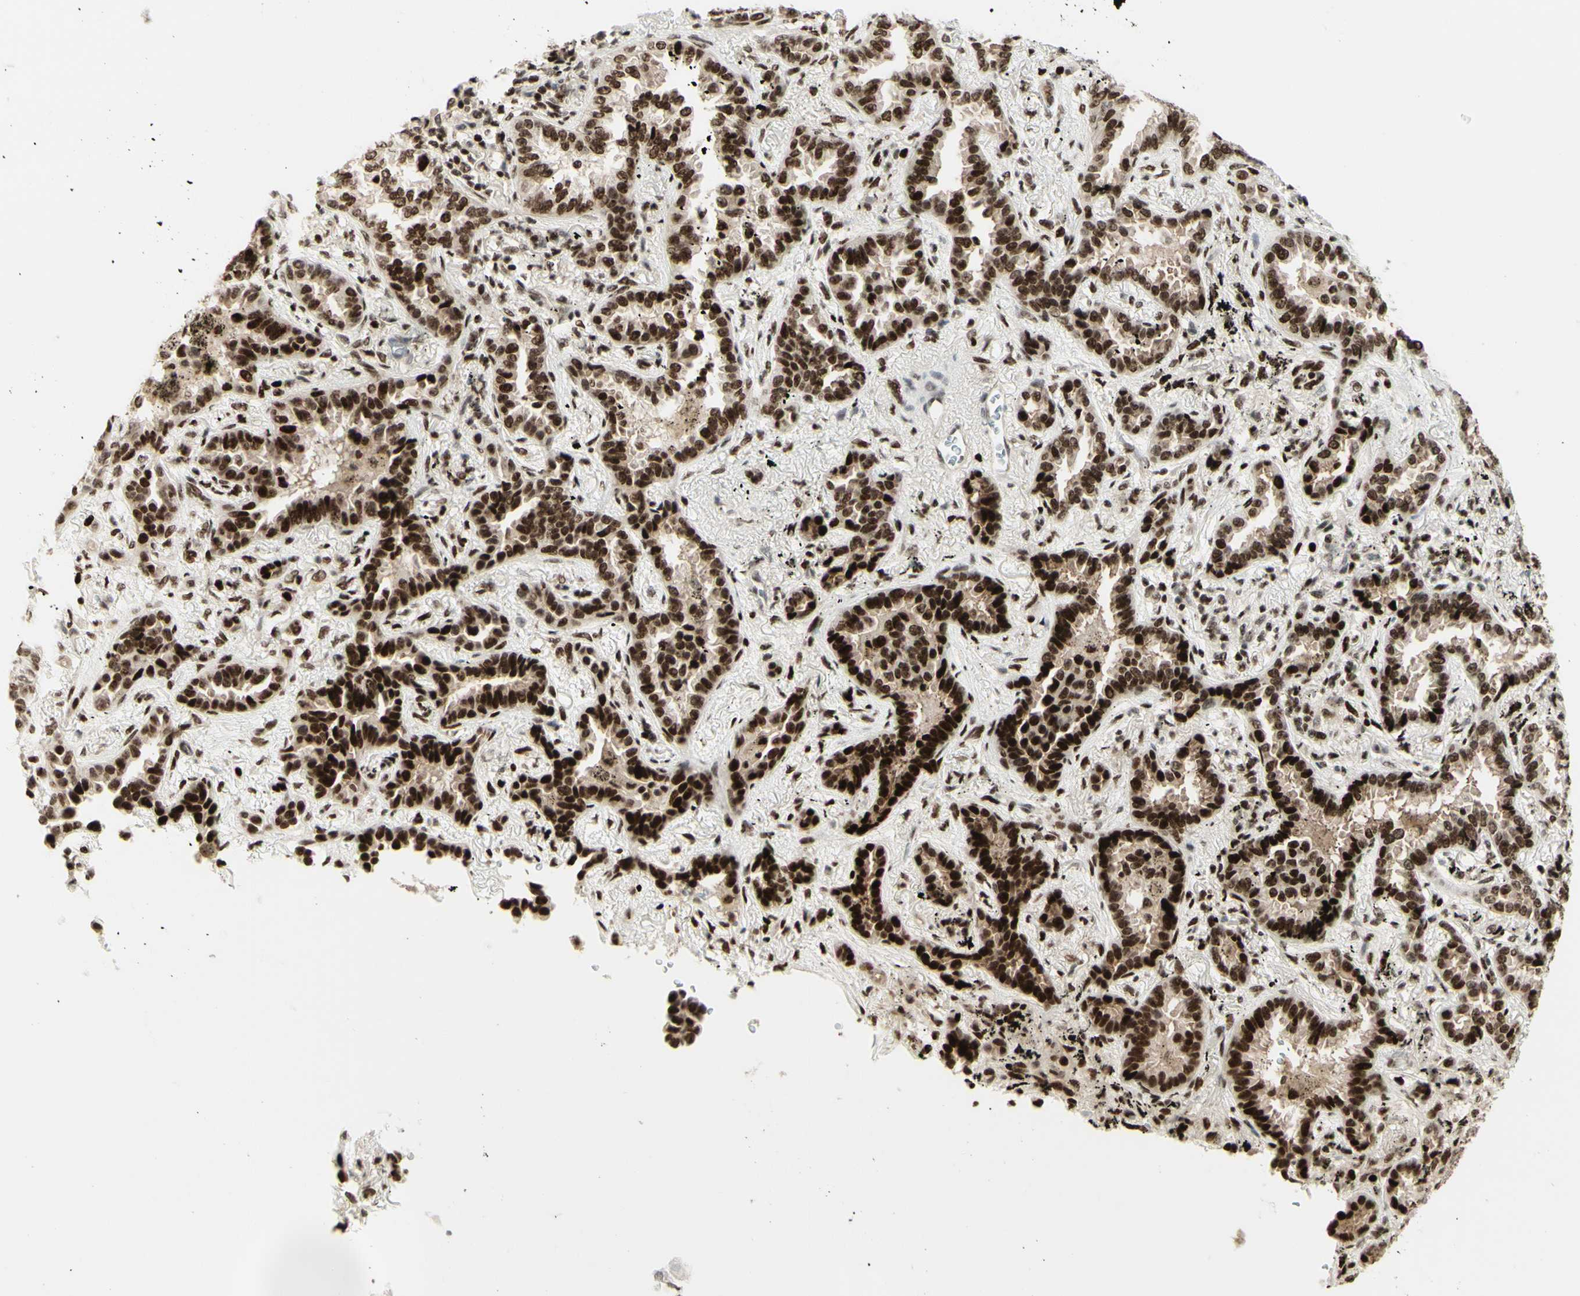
{"staining": {"intensity": "strong", "quantity": ">75%", "location": "cytoplasmic/membranous,nuclear"}, "tissue": "lung cancer", "cell_type": "Tumor cells", "image_type": "cancer", "snomed": [{"axis": "morphology", "description": "Normal tissue, NOS"}, {"axis": "morphology", "description": "Adenocarcinoma, NOS"}, {"axis": "topography", "description": "Lung"}], "caption": "Lung adenocarcinoma stained with a brown dye reveals strong cytoplasmic/membranous and nuclear positive positivity in about >75% of tumor cells.", "gene": "CDKL5", "patient": {"sex": "male", "age": 59}}